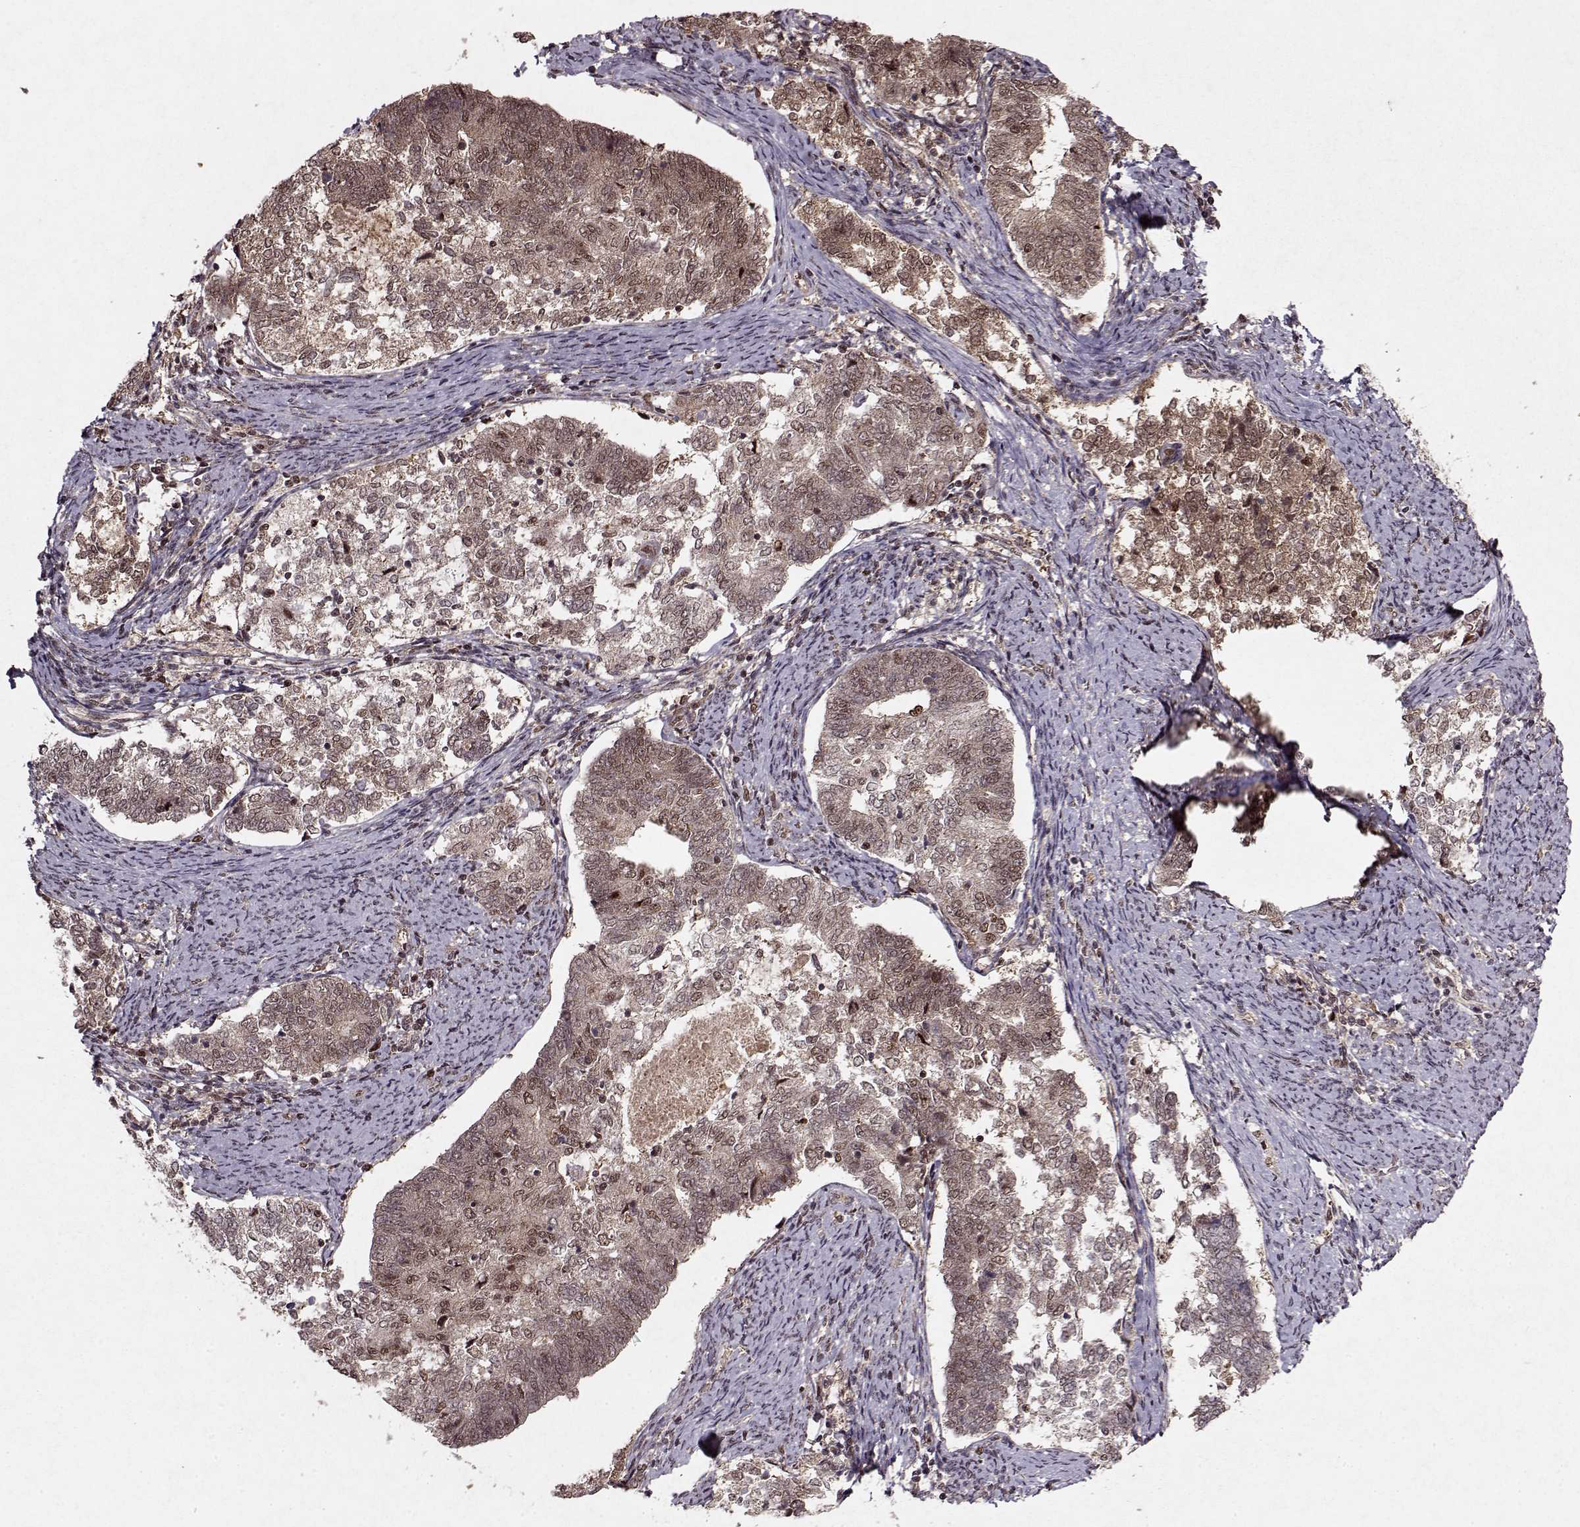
{"staining": {"intensity": "weak", "quantity": ">75%", "location": "cytoplasmic/membranous"}, "tissue": "endometrial cancer", "cell_type": "Tumor cells", "image_type": "cancer", "snomed": [{"axis": "morphology", "description": "Adenocarcinoma, NOS"}, {"axis": "topography", "description": "Endometrium"}], "caption": "High-magnification brightfield microscopy of endometrial cancer (adenocarcinoma) stained with DAB (brown) and counterstained with hematoxylin (blue). tumor cells exhibit weak cytoplasmic/membranous staining is appreciated in approximately>75% of cells.", "gene": "PSMA7", "patient": {"sex": "female", "age": 65}}